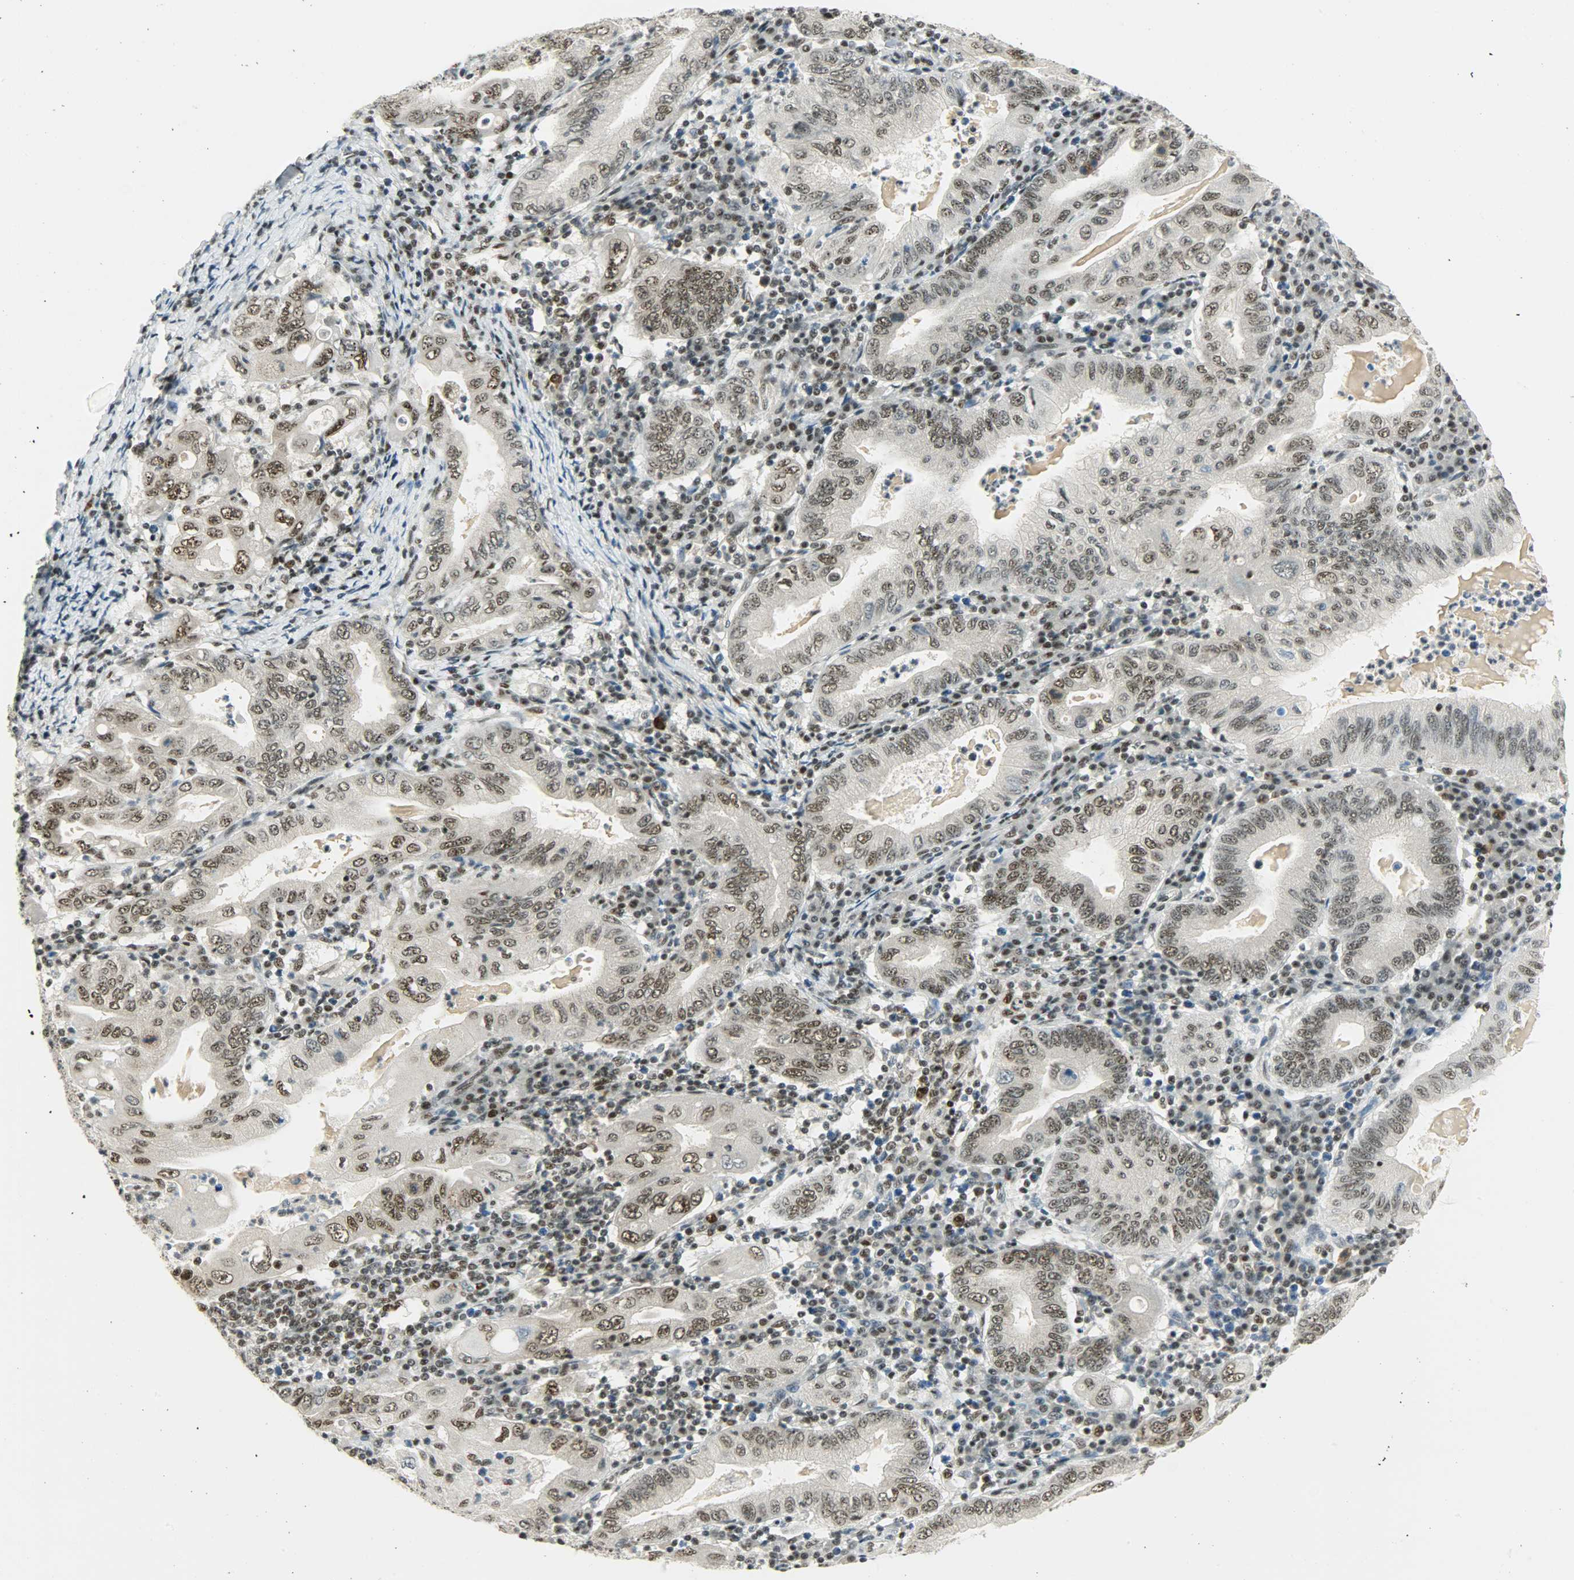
{"staining": {"intensity": "moderate", "quantity": ">75%", "location": "nuclear"}, "tissue": "stomach cancer", "cell_type": "Tumor cells", "image_type": "cancer", "snomed": [{"axis": "morphology", "description": "Normal tissue, NOS"}, {"axis": "morphology", "description": "Adenocarcinoma, NOS"}, {"axis": "topography", "description": "Esophagus"}, {"axis": "topography", "description": "Stomach, upper"}, {"axis": "topography", "description": "Peripheral nerve tissue"}], "caption": "Stomach adenocarcinoma stained with a brown dye shows moderate nuclear positive expression in approximately >75% of tumor cells.", "gene": "SUGP1", "patient": {"sex": "male", "age": 62}}